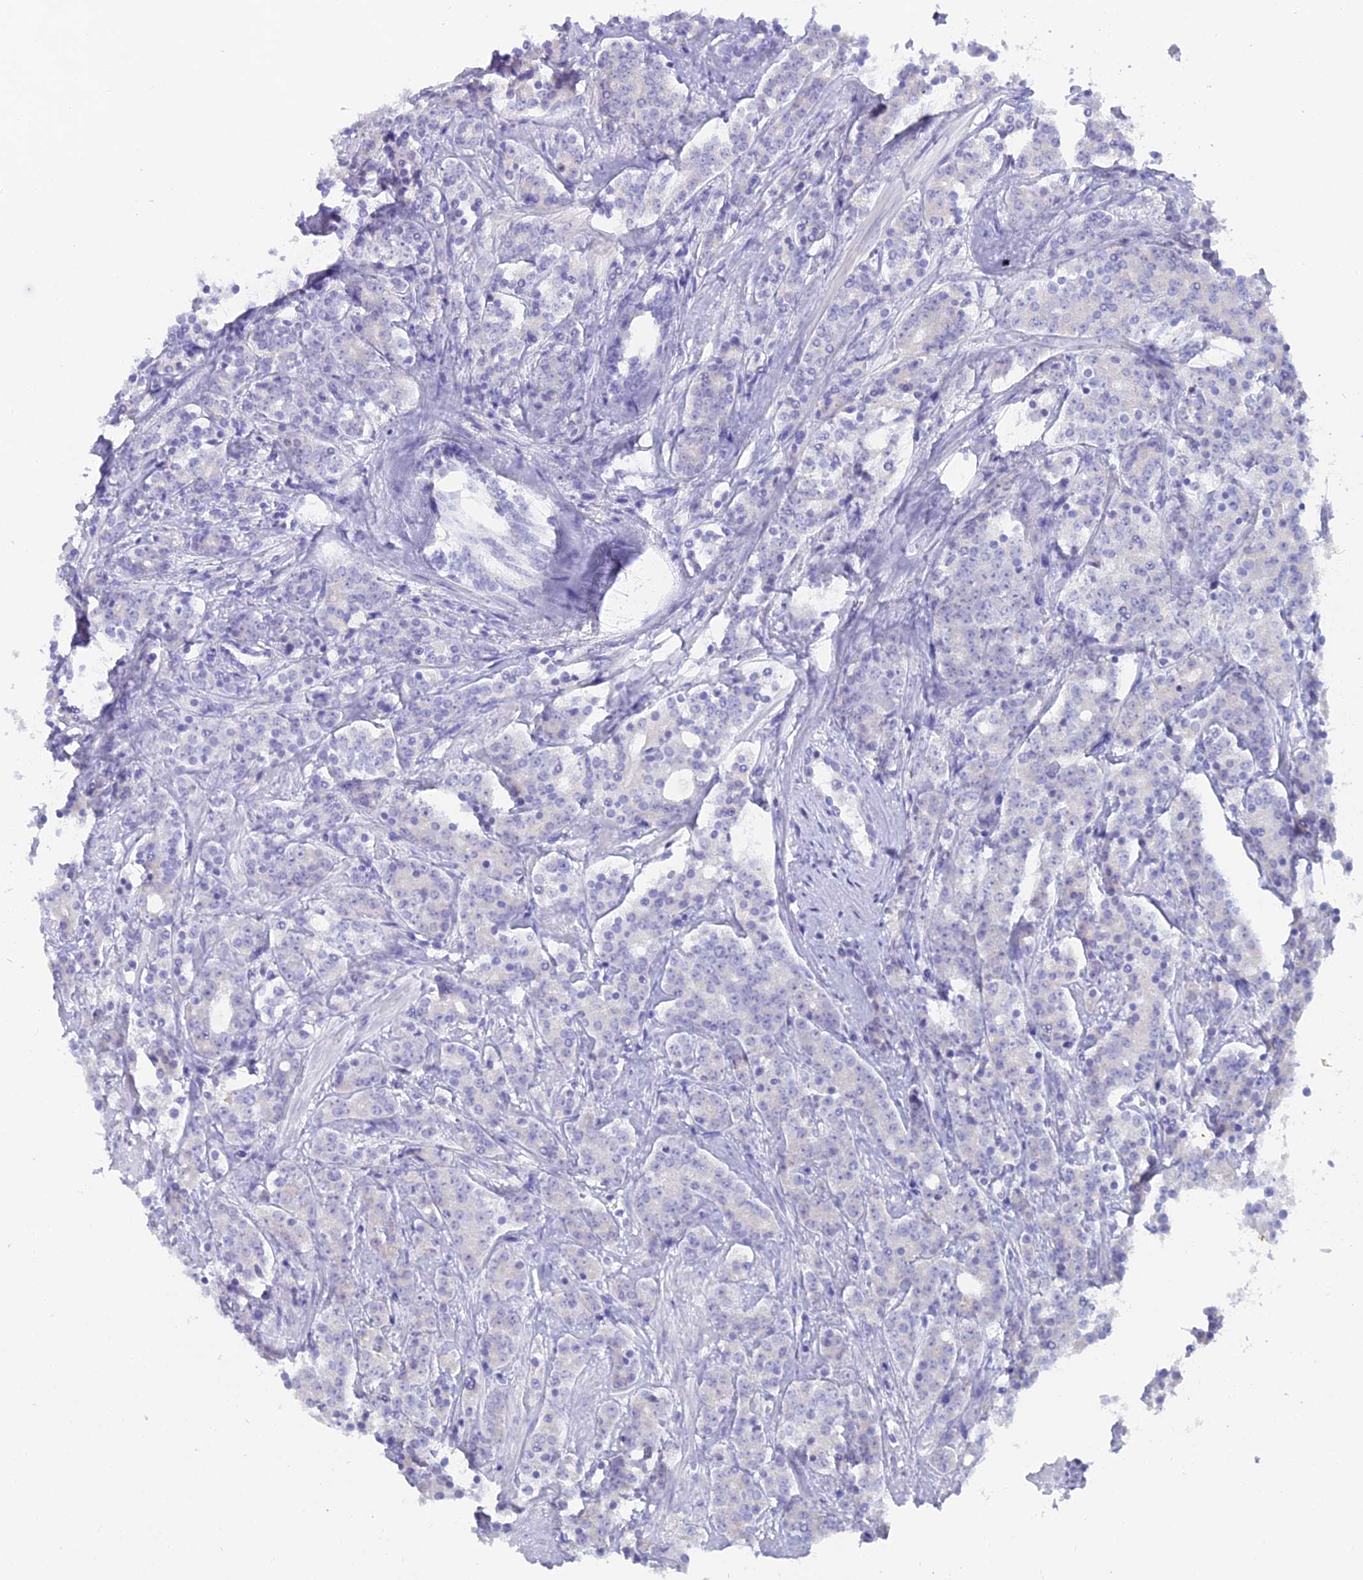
{"staining": {"intensity": "negative", "quantity": "none", "location": "none"}, "tissue": "prostate cancer", "cell_type": "Tumor cells", "image_type": "cancer", "snomed": [{"axis": "morphology", "description": "Adenocarcinoma, High grade"}, {"axis": "topography", "description": "Prostate"}], "caption": "Immunohistochemical staining of prostate cancer exhibits no significant positivity in tumor cells.", "gene": "CGB2", "patient": {"sex": "male", "age": 62}}